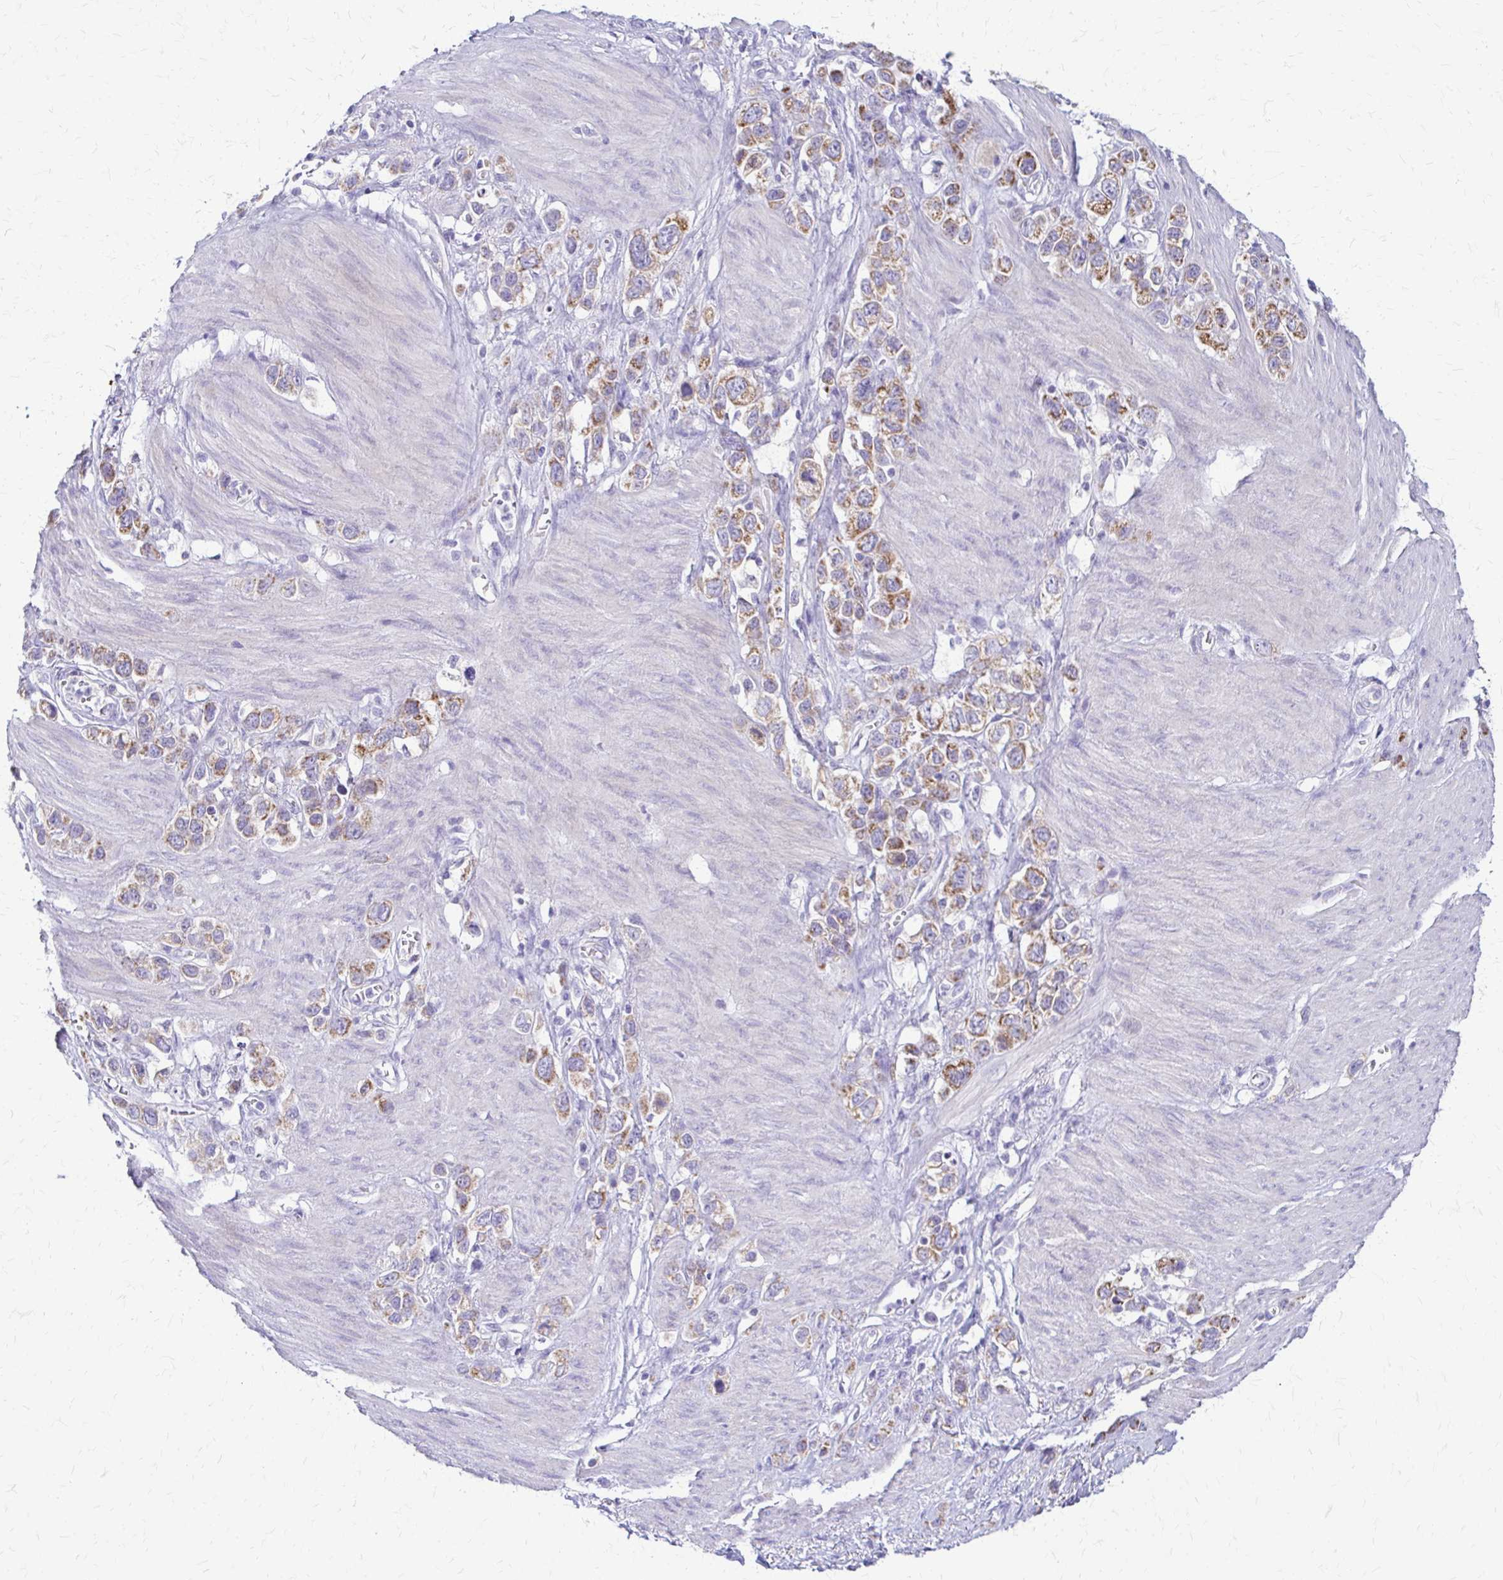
{"staining": {"intensity": "moderate", "quantity": ">75%", "location": "cytoplasmic/membranous"}, "tissue": "stomach cancer", "cell_type": "Tumor cells", "image_type": "cancer", "snomed": [{"axis": "morphology", "description": "Adenocarcinoma, NOS"}, {"axis": "topography", "description": "Stomach"}], "caption": "Immunohistochemical staining of stomach adenocarcinoma demonstrates medium levels of moderate cytoplasmic/membranous protein expression in about >75% of tumor cells. The staining was performed using DAB, with brown indicating positive protein expression. Nuclei are stained blue with hematoxylin.", "gene": "SAMD13", "patient": {"sex": "female", "age": 65}}